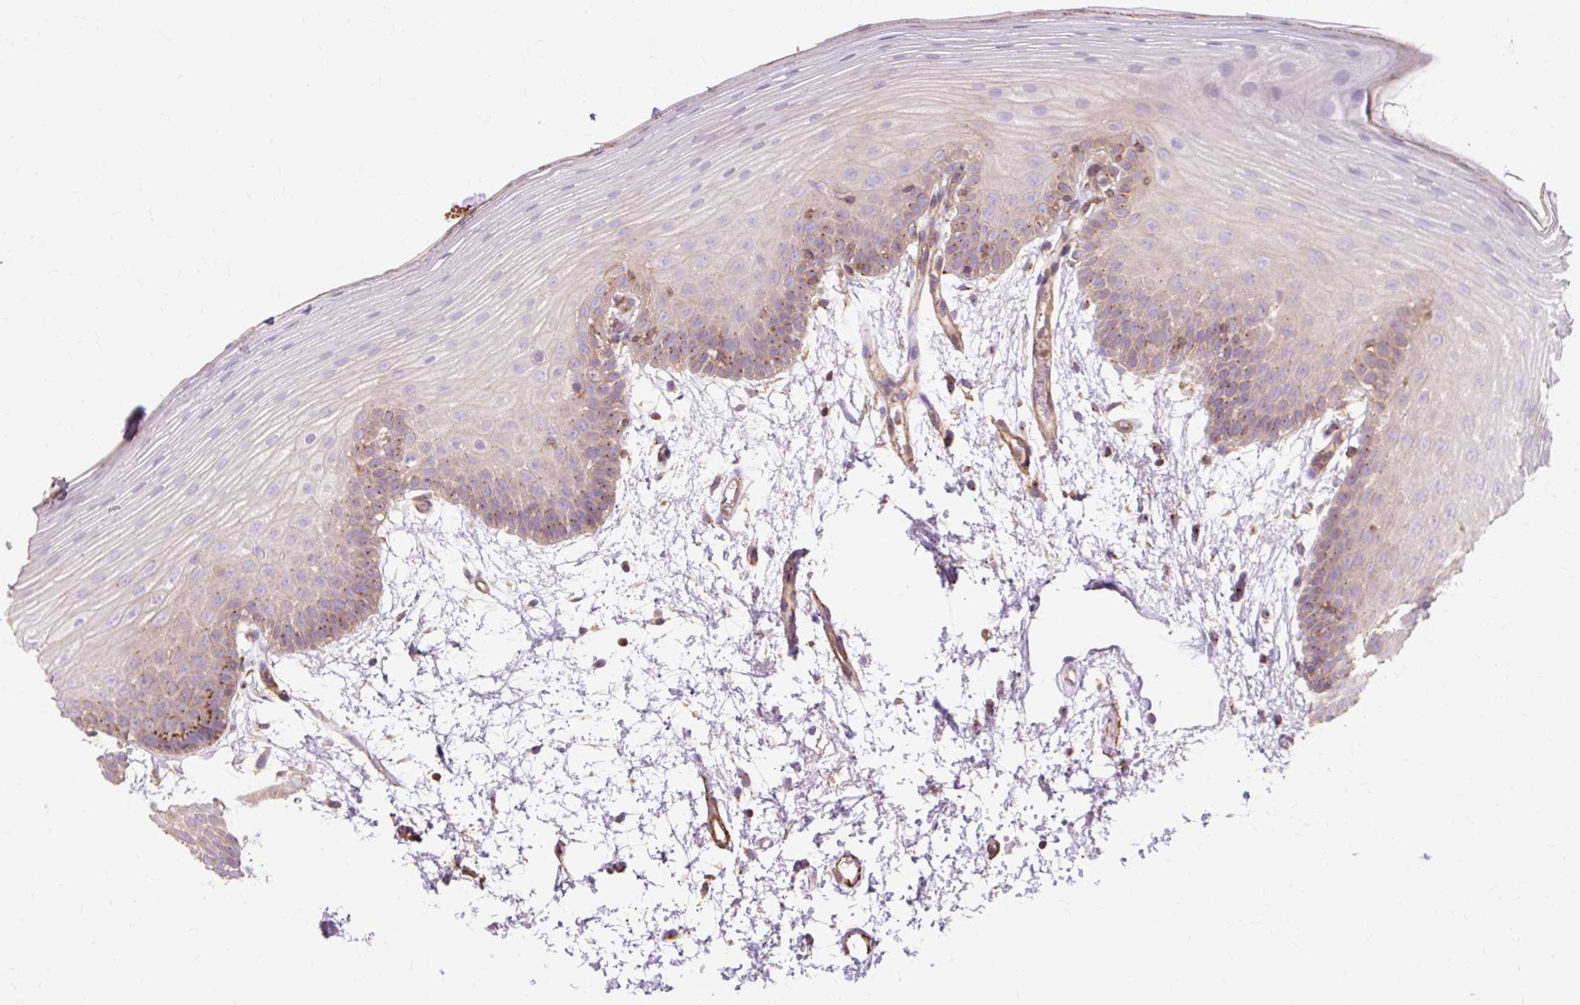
{"staining": {"intensity": "moderate", "quantity": "<25%", "location": "cytoplasmic/membranous"}, "tissue": "oral mucosa", "cell_type": "Squamous epithelial cells", "image_type": "normal", "snomed": [{"axis": "morphology", "description": "Normal tissue, NOS"}, {"axis": "morphology", "description": "Squamous cell carcinoma, NOS"}, {"axis": "topography", "description": "Oral tissue"}, {"axis": "topography", "description": "Head-Neck"}], "caption": "Protein expression analysis of normal oral mucosa exhibits moderate cytoplasmic/membranous positivity in about <25% of squamous epithelial cells. Using DAB (brown) and hematoxylin (blue) stains, captured at high magnification using brightfield microscopy.", "gene": "TBC1D2B", "patient": {"sex": "female", "age": 81}}